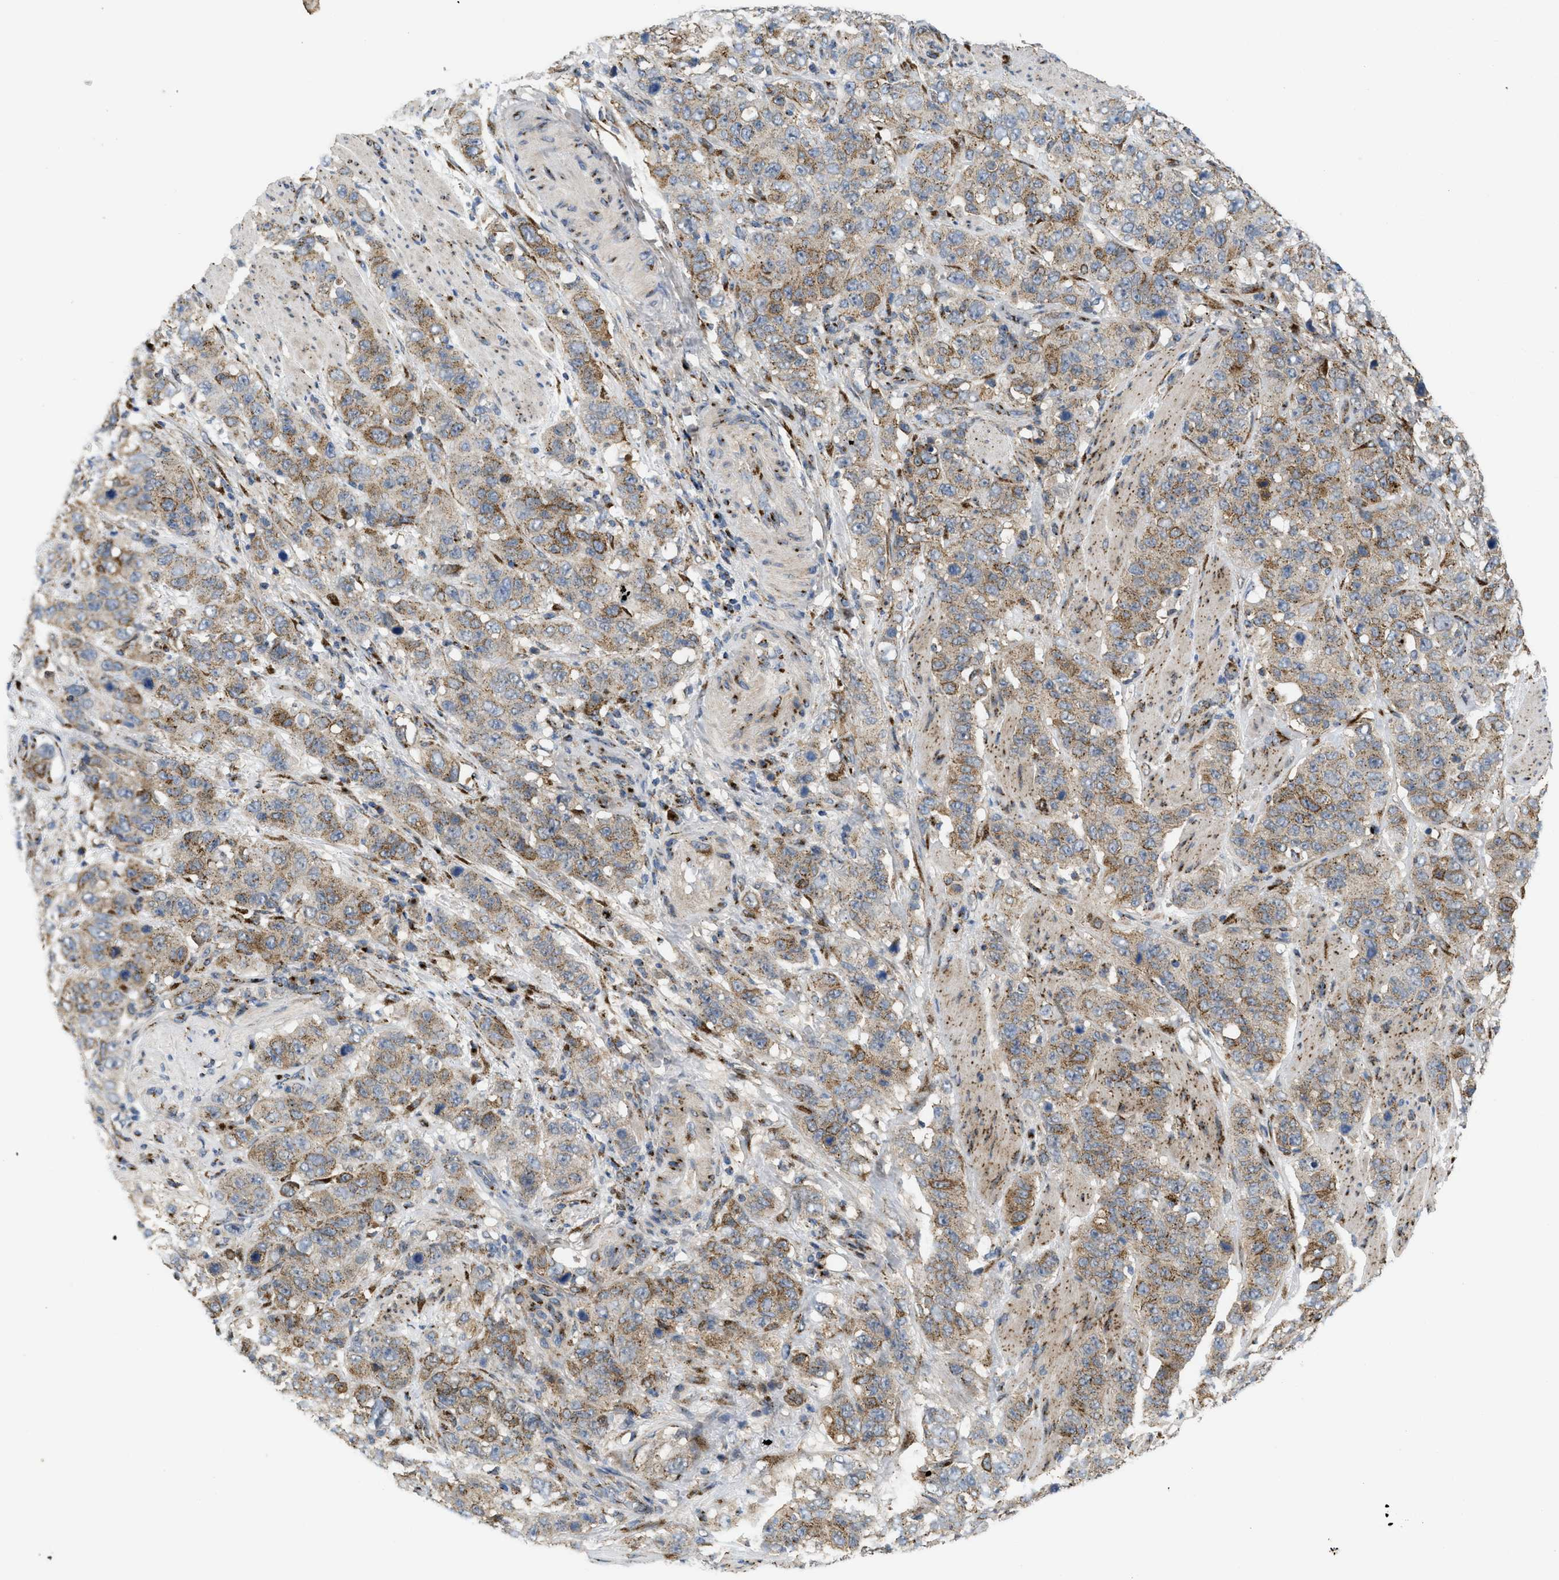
{"staining": {"intensity": "moderate", "quantity": "25%-75%", "location": "cytoplasmic/membranous"}, "tissue": "stomach cancer", "cell_type": "Tumor cells", "image_type": "cancer", "snomed": [{"axis": "morphology", "description": "Adenocarcinoma, NOS"}, {"axis": "topography", "description": "Stomach"}], "caption": "IHC micrograph of neoplastic tissue: human adenocarcinoma (stomach) stained using immunohistochemistry exhibits medium levels of moderate protein expression localized specifically in the cytoplasmic/membranous of tumor cells, appearing as a cytoplasmic/membranous brown color.", "gene": "ZNF70", "patient": {"sex": "male", "age": 48}}